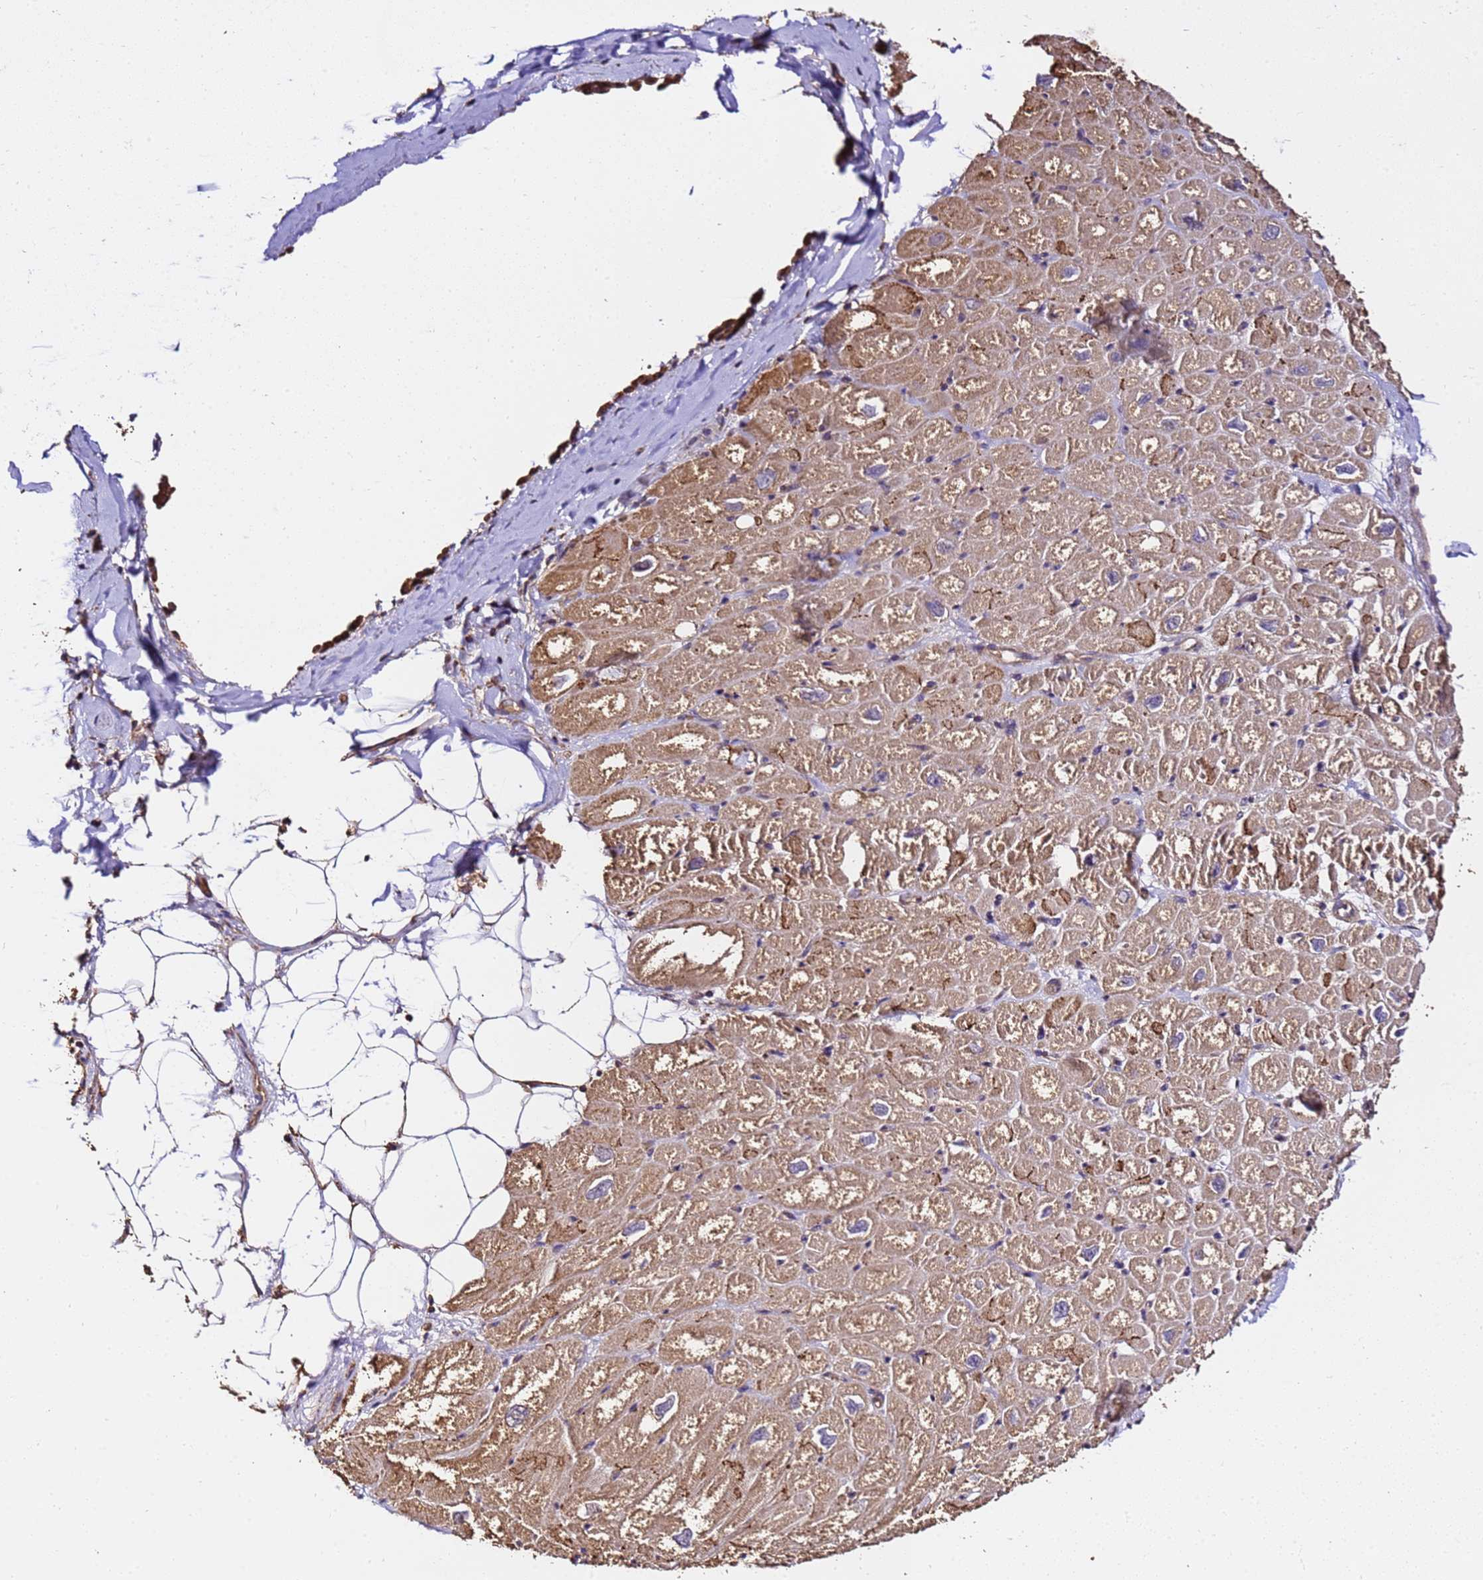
{"staining": {"intensity": "moderate", "quantity": ">75%", "location": "cytoplasmic/membranous"}, "tissue": "heart muscle", "cell_type": "Cardiomyocytes", "image_type": "normal", "snomed": [{"axis": "morphology", "description": "Normal tissue, NOS"}, {"axis": "topography", "description": "Heart"}], "caption": "High-power microscopy captured an immunohistochemistry (IHC) micrograph of unremarkable heart muscle, revealing moderate cytoplasmic/membranous positivity in approximately >75% of cardiomyocytes. The staining was performed using DAB, with brown indicating positive protein expression. Nuclei are stained blue with hematoxylin.", "gene": "LRRIQ1", "patient": {"sex": "male", "age": 50}}